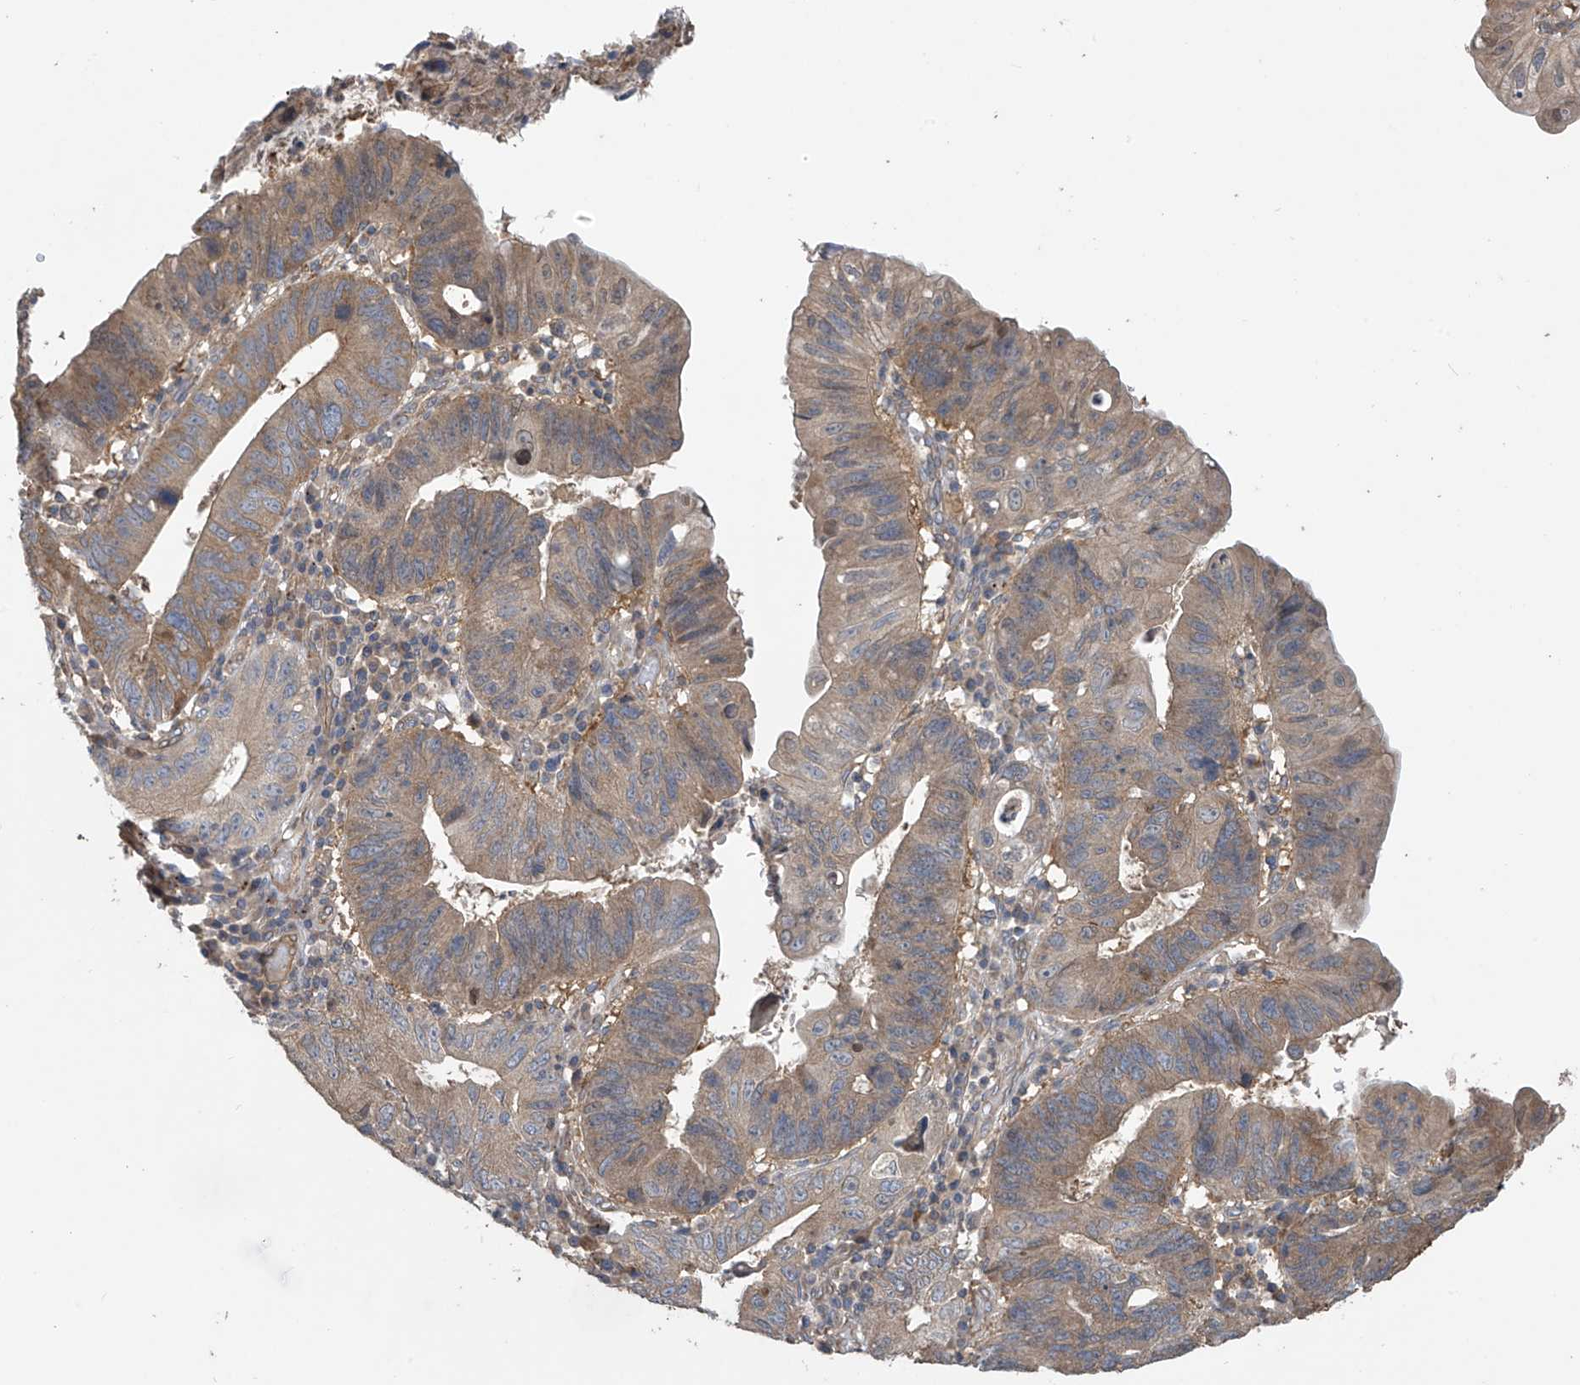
{"staining": {"intensity": "moderate", "quantity": "25%-75%", "location": "cytoplasmic/membranous"}, "tissue": "stomach cancer", "cell_type": "Tumor cells", "image_type": "cancer", "snomed": [{"axis": "morphology", "description": "Adenocarcinoma, NOS"}, {"axis": "topography", "description": "Stomach"}], "caption": "The micrograph reveals staining of stomach adenocarcinoma, revealing moderate cytoplasmic/membranous protein positivity (brown color) within tumor cells. Using DAB (3,3'-diaminobenzidine) (brown) and hematoxylin (blue) stains, captured at high magnification using brightfield microscopy.", "gene": "PHACTR4", "patient": {"sex": "male", "age": 59}}